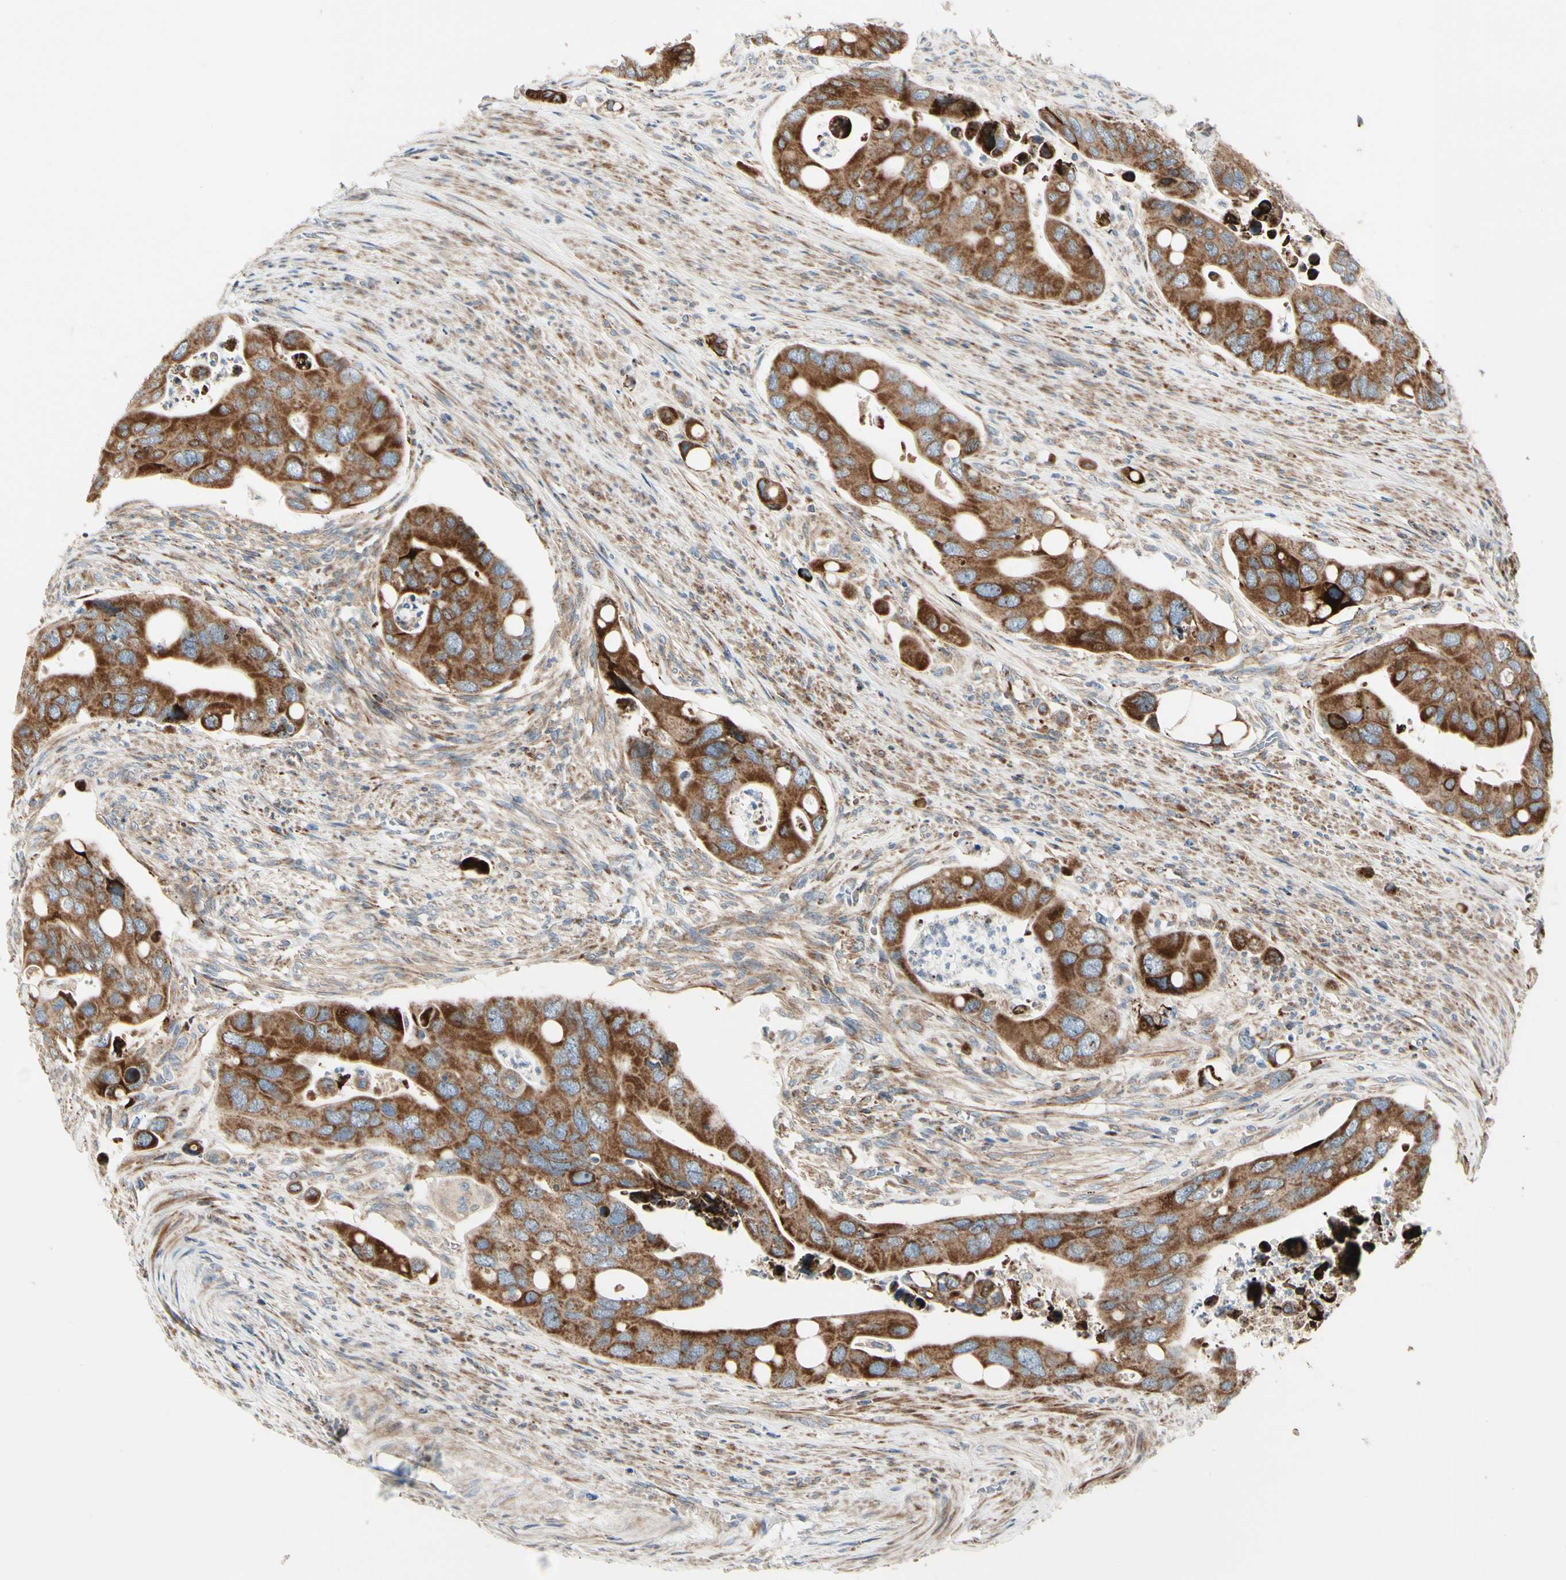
{"staining": {"intensity": "strong", "quantity": ">75%", "location": "cytoplasmic/membranous"}, "tissue": "colorectal cancer", "cell_type": "Tumor cells", "image_type": "cancer", "snomed": [{"axis": "morphology", "description": "Adenocarcinoma, NOS"}, {"axis": "topography", "description": "Rectum"}], "caption": "Strong cytoplasmic/membranous protein expression is identified in about >75% of tumor cells in colorectal cancer (adenocarcinoma). The staining was performed using DAB (3,3'-diaminobenzidine) to visualize the protein expression in brown, while the nuclei were stained in blue with hematoxylin (Magnification: 20x).", "gene": "MRPL9", "patient": {"sex": "female", "age": 57}}